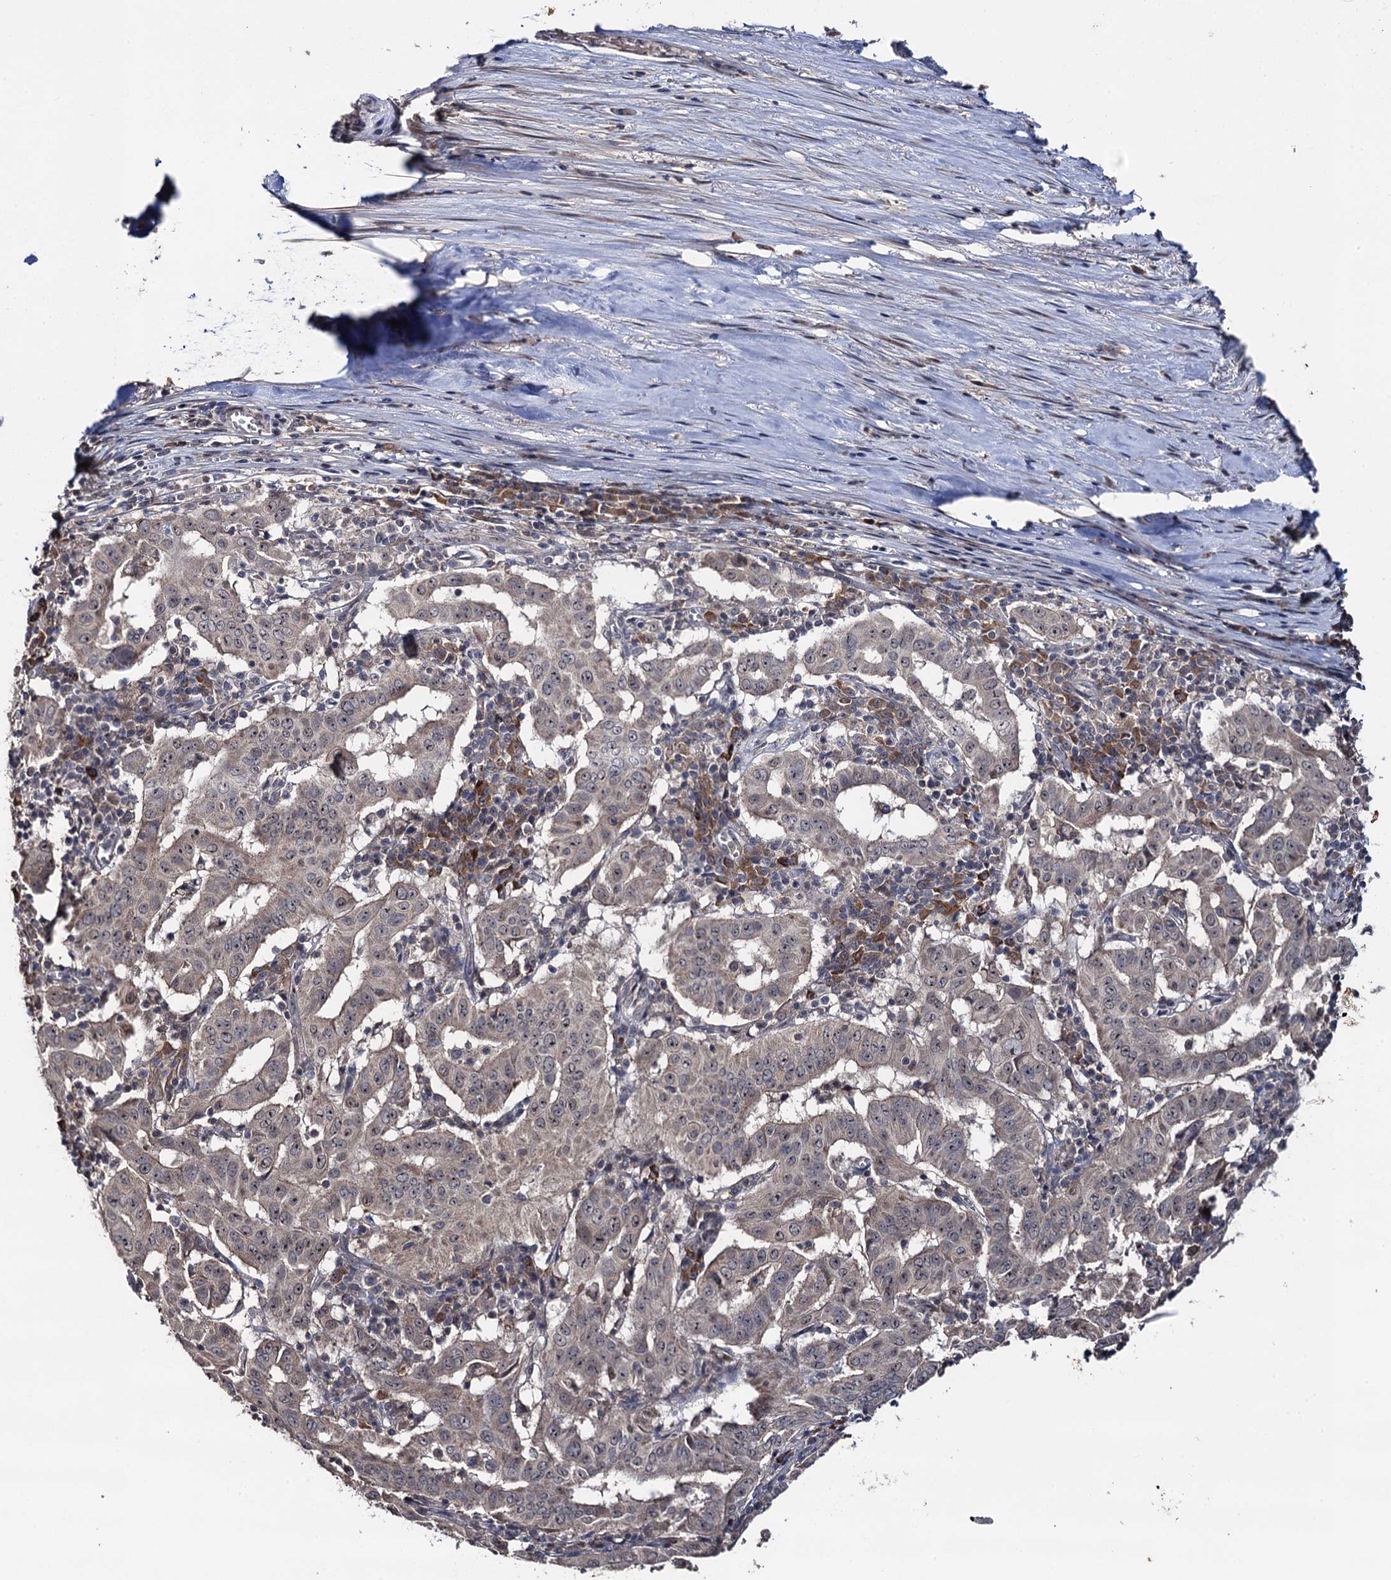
{"staining": {"intensity": "weak", "quantity": "25%-75%", "location": "cytoplasmic/membranous,nuclear"}, "tissue": "pancreatic cancer", "cell_type": "Tumor cells", "image_type": "cancer", "snomed": [{"axis": "morphology", "description": "Adenocarcinoma, NOS"}, {"axis": "topography", "description": "Pancreas"}], "caption": "A brown stain labels weak cytoplasmic/membranous and nuclear staining of a protein in human pancreatic cancer tumor cells. (DAB (3,3'-diaminobenzidine) IHC with brightfield microscopy, high magnification).", "gene": "LRRC63", "patient": {"sex": "male", "age": 63}}